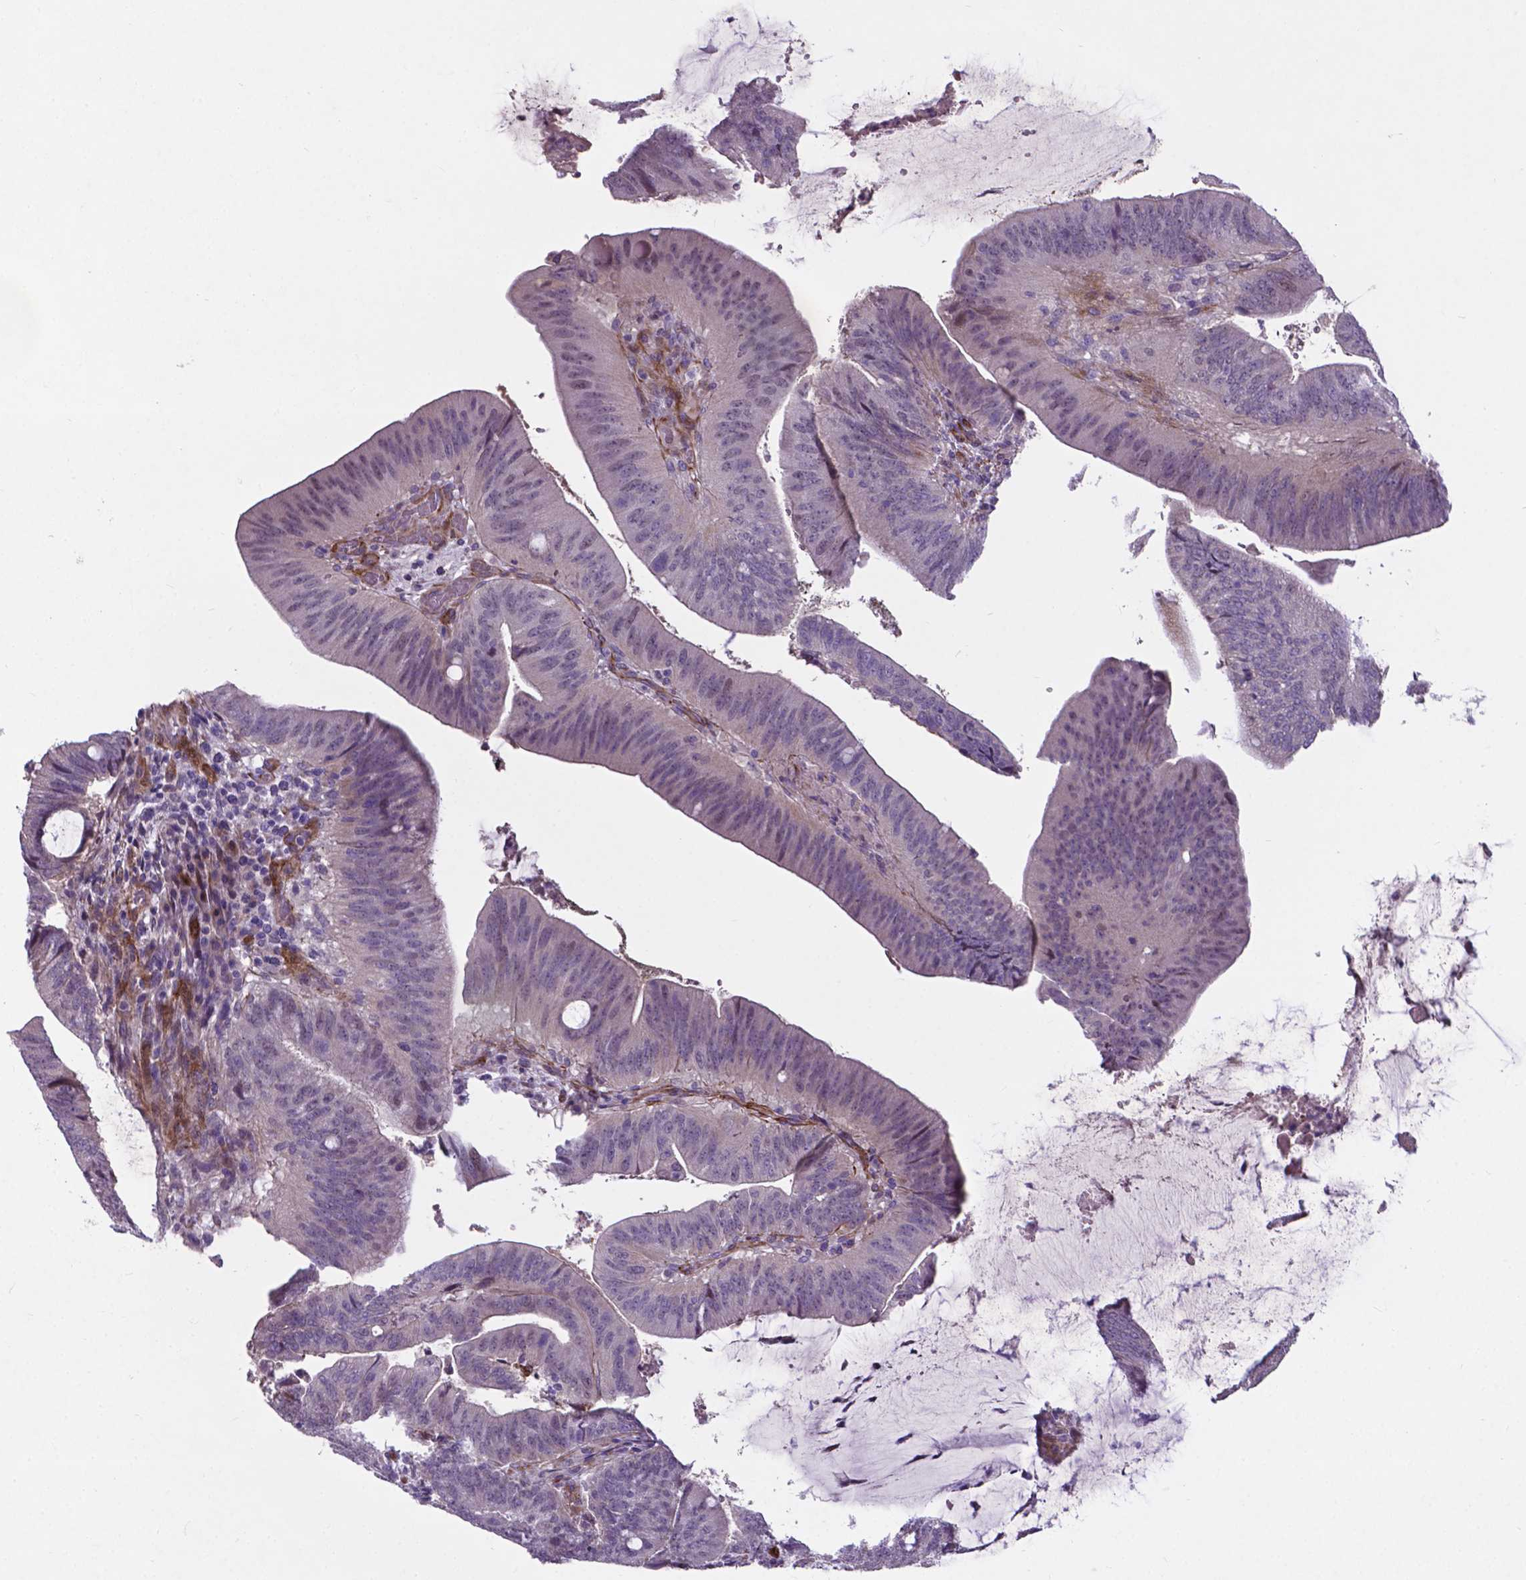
{"staining": {"intensity": "negative", "quantity": "none", "location": "none"}, "tissue": "colorectal cancer", "cell_type": "Tumor cells", "image_type": "cancer", "snomed": [{"axis": "morphology", "description": "Adenocarcinoma, NOS"}, {"axis": "topography", "description": "Colon"}], "caption": "Colorectal cancer stained for a protein using immunohistochemistry (IHC) displays no positivity tumor cells.", "gene": "PFKFB4", "patient": {"sex": "female", "age": 43}}